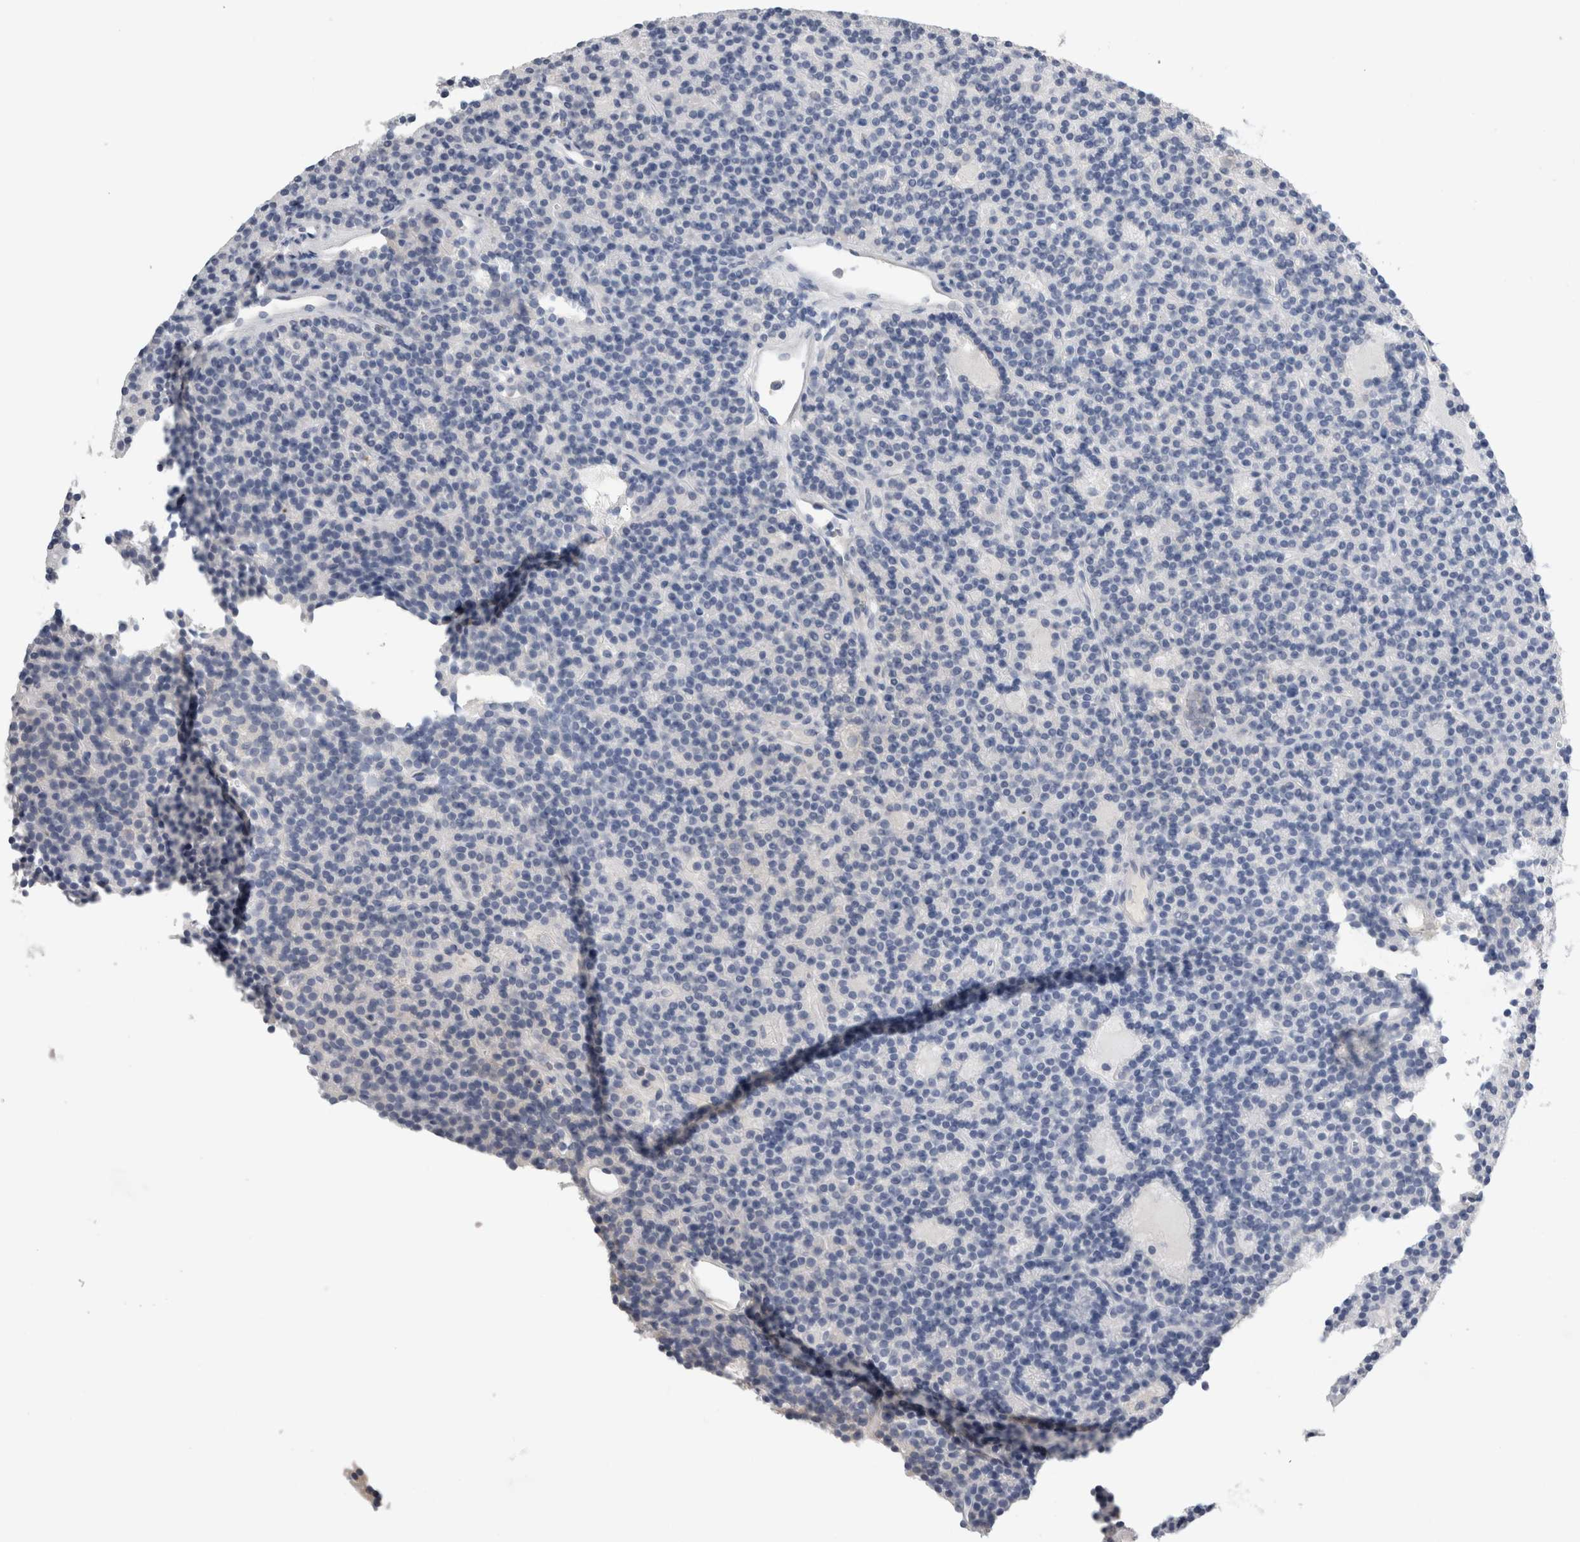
{"staining": {"intensity": "negative", "quantity": "none", "location": "none"}, "tissue": "parathyroid gland", "cell_type": "Glandular cells", "image_type": "normal", "snomed": [{"axis": "morphology", "description": "Normal tissue, NOS"}, {"axis": "topography", "description": "Parathyroid gland"}], "caption": "Immunohistochemistry (IHC) of normal human parathyroid gland displays no staining in glandular cells.", "gene": "S100A12", "patient": {"sex": "male", "age": 75}}